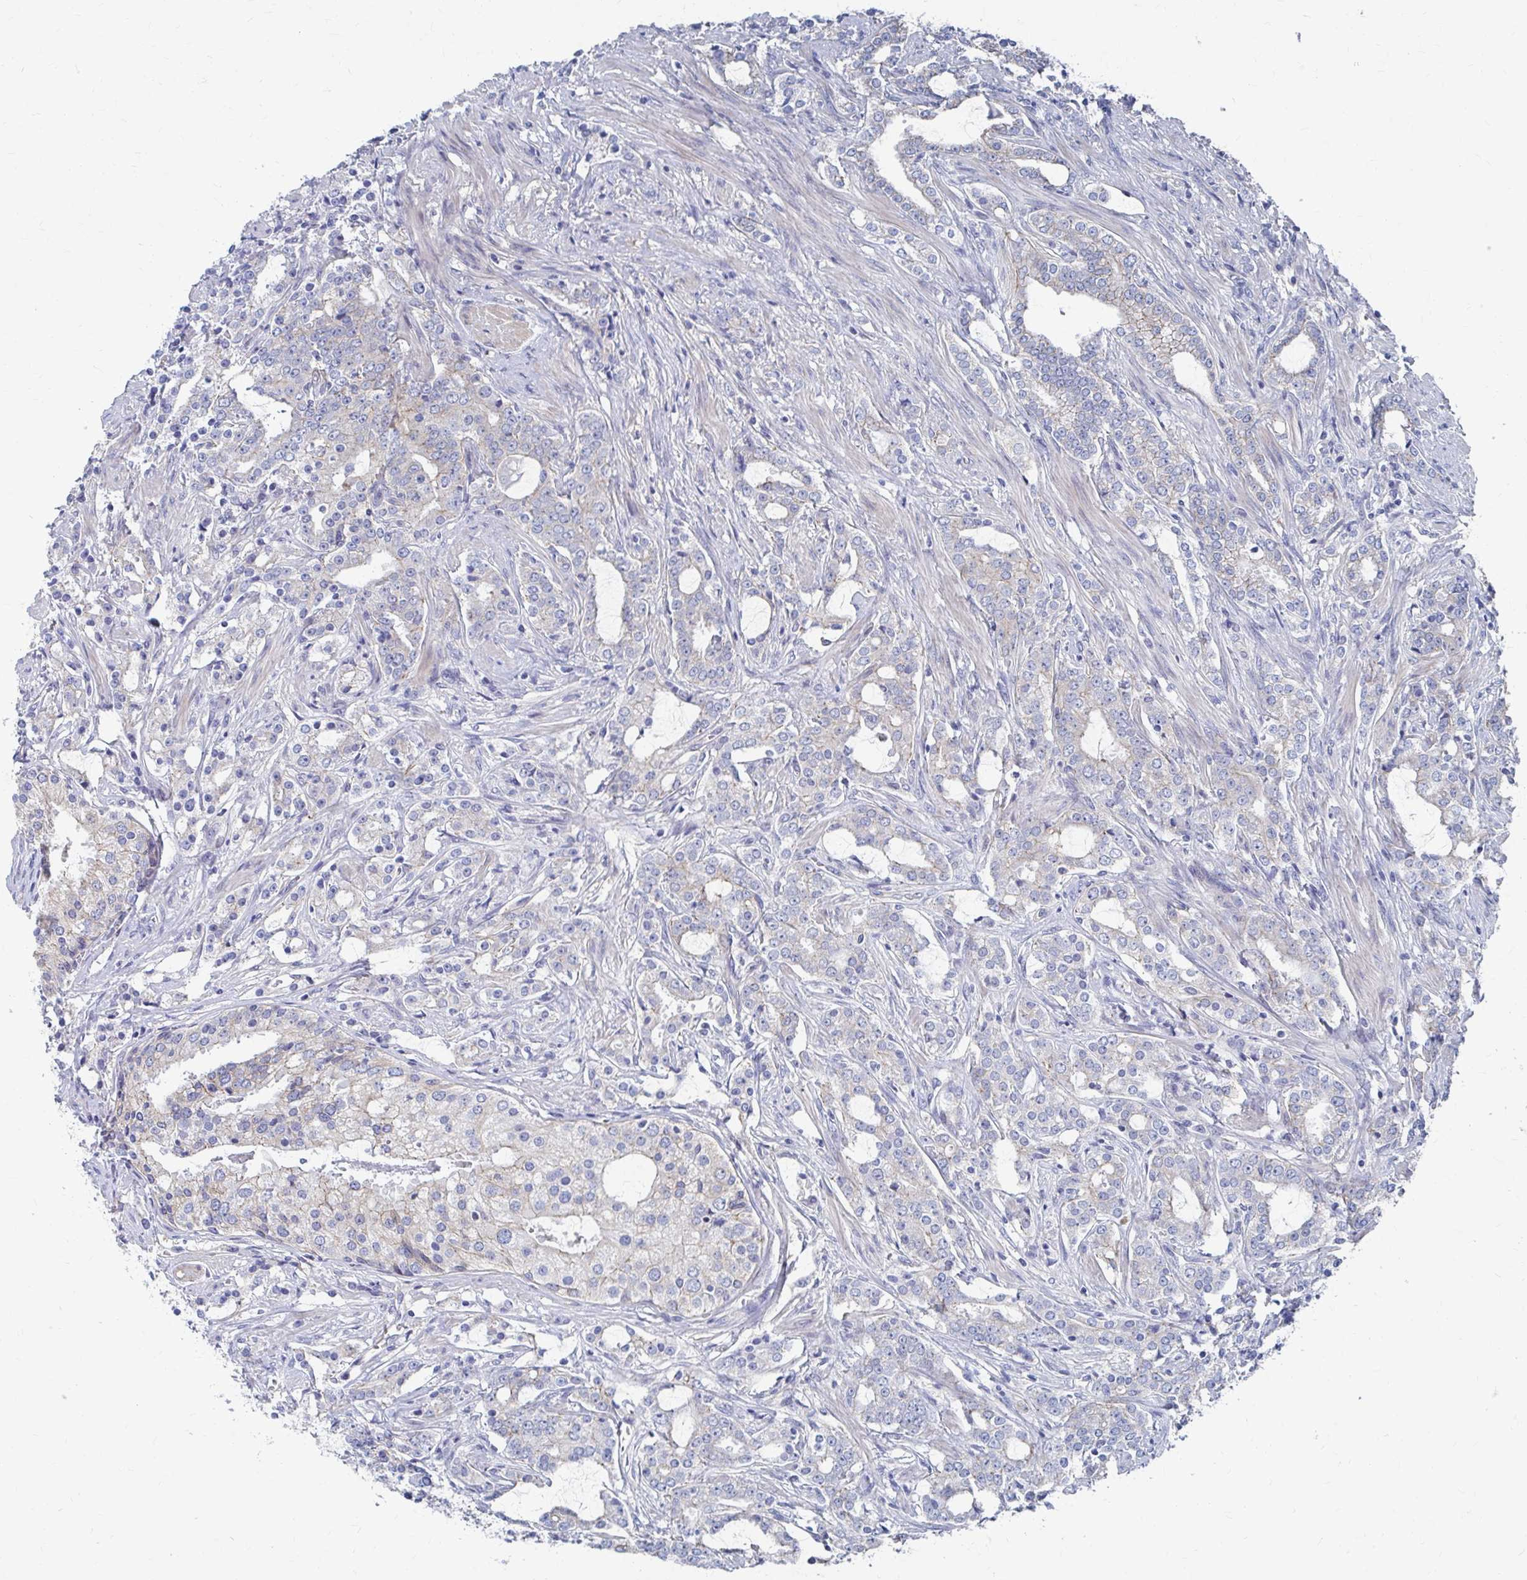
{"staining": {"intensity": "negative", "quantity": "none", "location": "none"}, "tissue": "prostate cancer", "cell_type": "Tumor cells", "image_type": "cancer", "snomed": [{"axis": "morphology", "description": "Adenocarcinoma, Medium grade"}, {"axis": "topography", "description": "Prostate"}], "caption": "Immunohistochemistry of adenocarcinoma (medium-grade) (prostate) shows no expression in tumor cells.", "gene": "PLEKHG7", "patient": {"sex": "male", "age": 57}}